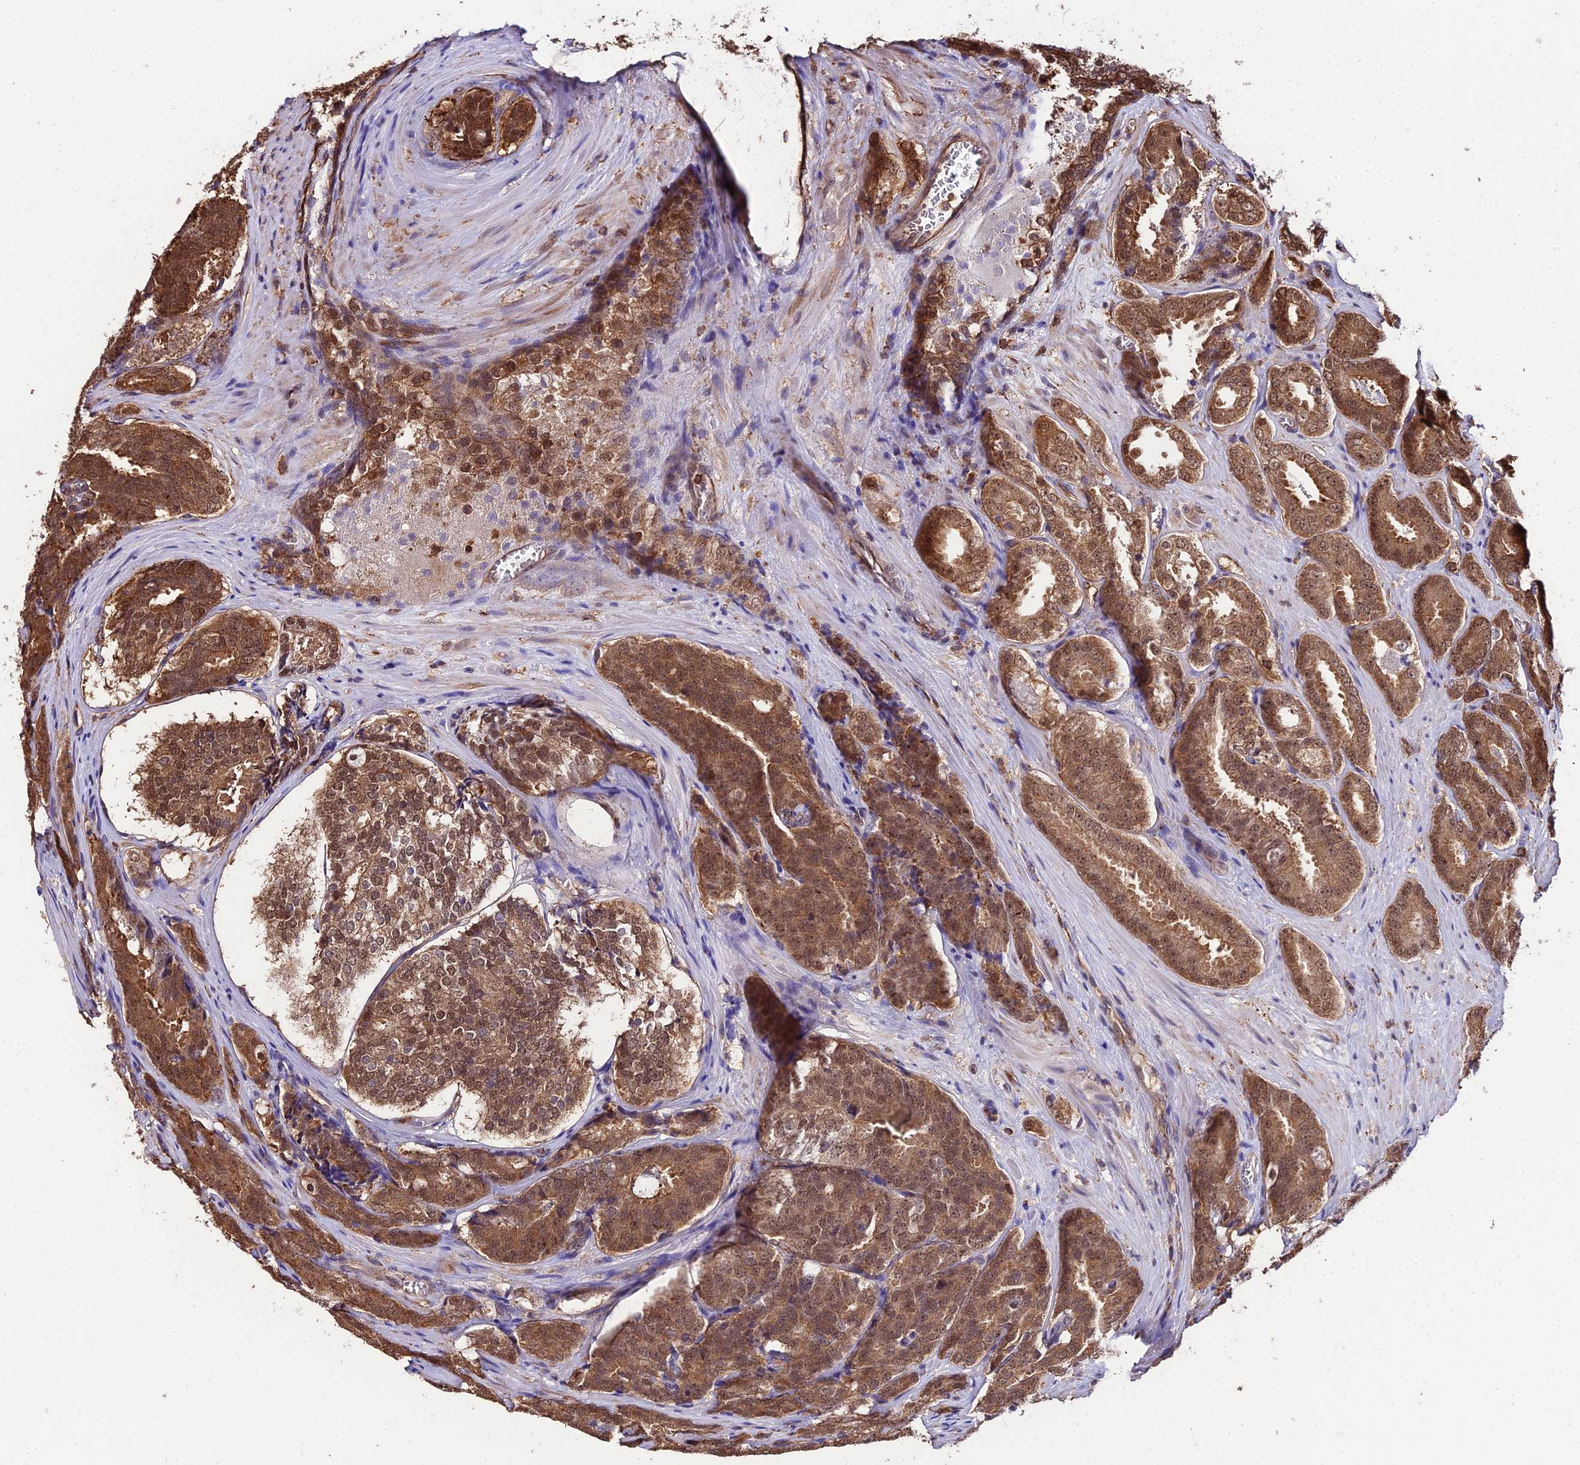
{"staining": {"intensity": "moderate", "quantity": ">75%", "location": "cytoplasmic/membranous,nuclear"}, "tissue": "prostate cancer", "cell_type": "Tumor cells", "image_type": "cancer", "snomed": [{"axis": "morphology", "description": "Adenocarcinoma, High grade"}, {"axis": "topography", "description": "Prostate"}], "caption": "Prostate cancer tissue exhibits moderate cytoplasmic/membranous and nuclear expression in approximately >75% of tumor cells, visualized by immunohistochemistry. The protein of interest is shown in brown color, while the nuclei are stained blue.", "gene": "PPP4C", "patient": {"sex": "male", "age": 63}}